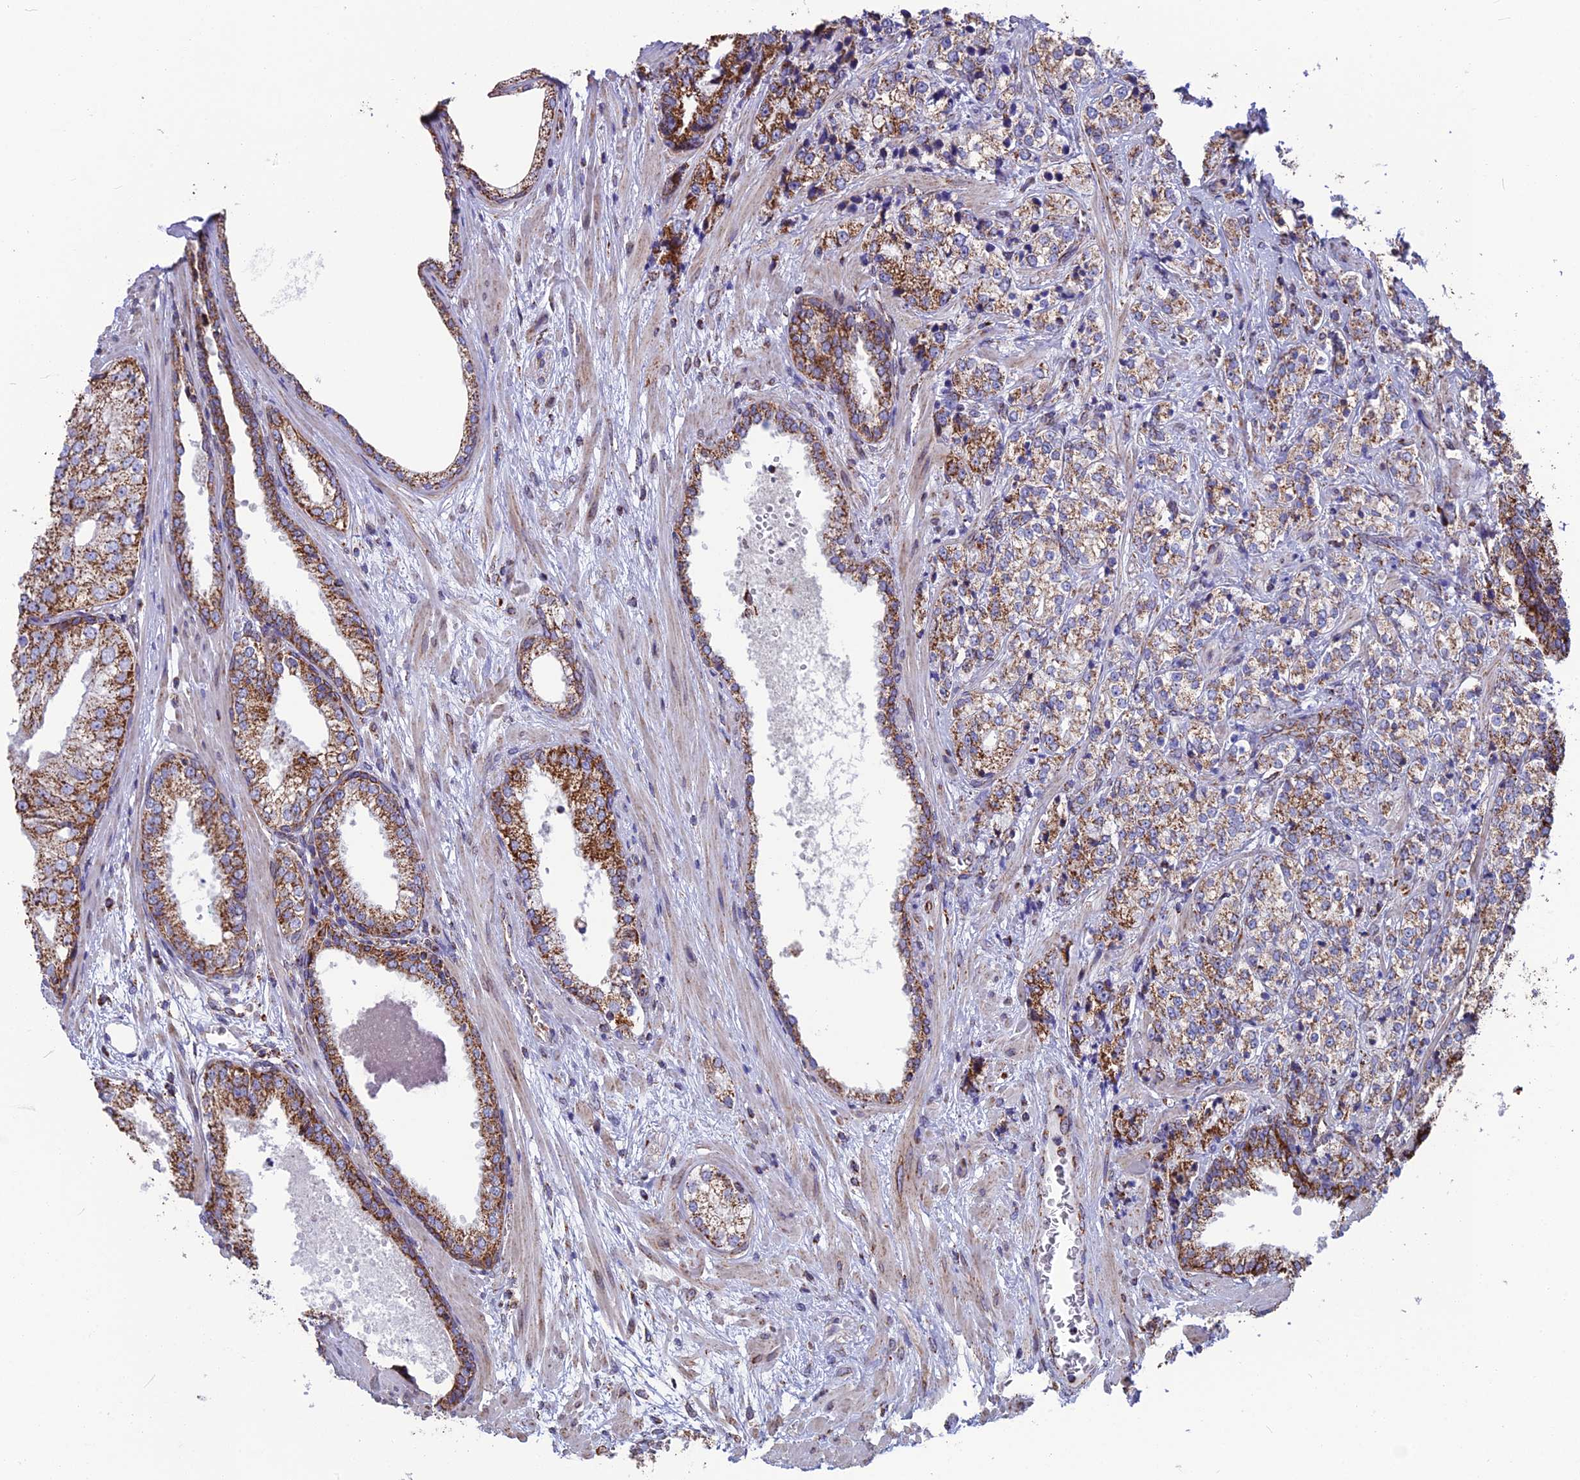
{"staining": {"intensity": "strong", "quantity": "25%-75%", "location": "cytoplasmic/membranous"}, "tissue": "prostate cancer", "cell_type": "Tumor cells", "image_type": "cancer", "snomed": [{"axis": "morphology", "description": "Adenocarcinoma, High grade"}, {"axis": "topography", "description": "Prostate"}], "caption": "IHC image of neoplastic tissue: prostate high-grade adenocarcinoma stained using immunohistochemistry demonstrates high levels of strong protein expression localized specifically in the cytoplasmic/membranous of tumor cells, appearing as a cytoplasmic/membranous brown color.", "gene": "CS", "patient": {"sex": "male", "age": 69}}